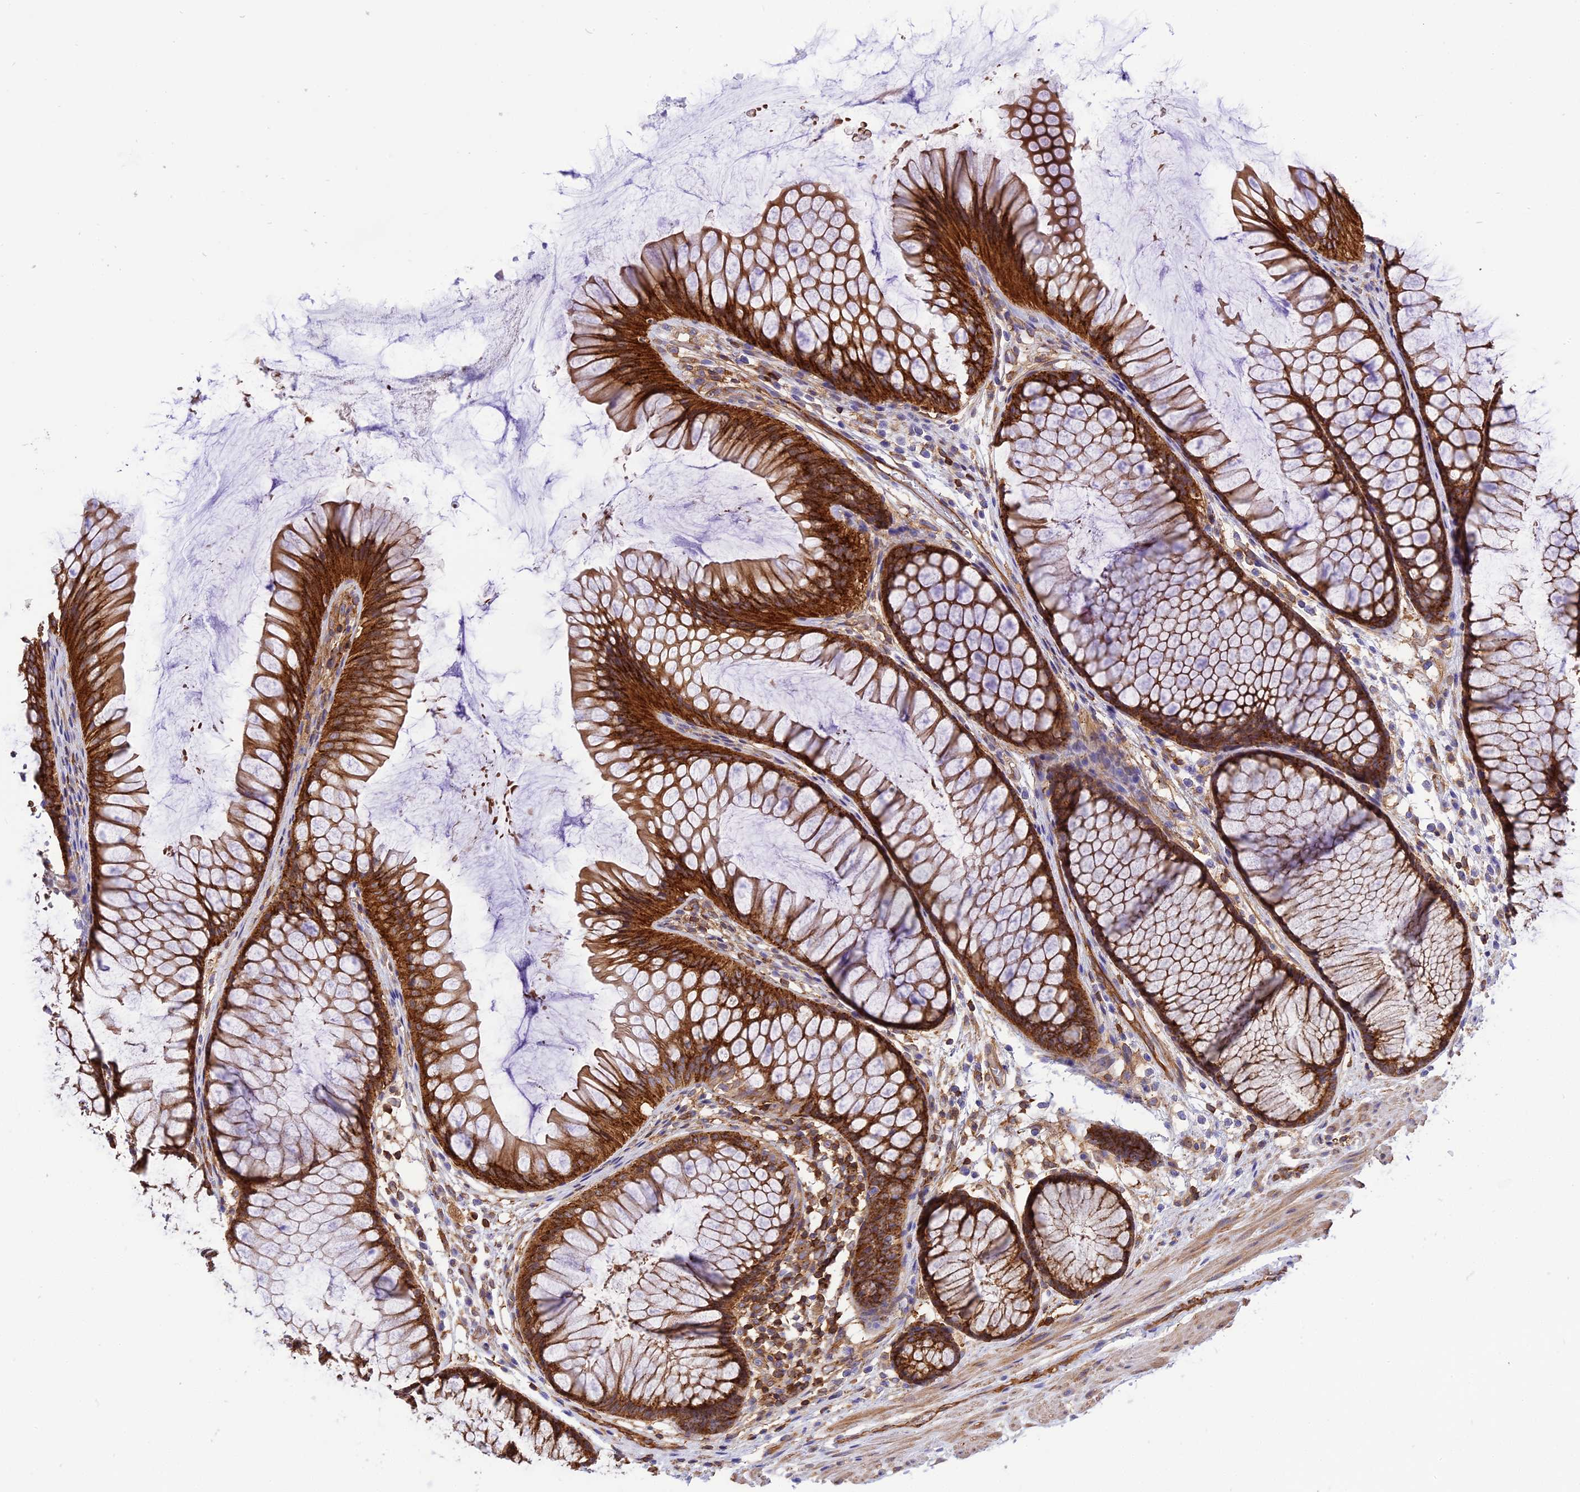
{"staining": {"intensity": "moderate", "quantity": ">75%", "location": "cytoplasmic/membranous"}, "tissue": "colon", "cell_type": "Endothelial cells", "image_type": "normal", "snomed": [{"axis": "morphology", "description": "Normal tissue, NOS"}, {"axis": "topography", "description": "Colon"}], "caption": "A micrograph of human colon stained for a protein exhibits moderate cytoplasmic/membranous brown staining in endothelial cells. (IHC, brightfield microscopy, high magnification).", "gene": "SEPTIN9", "patient": {"sex": "female", "age": 82}}